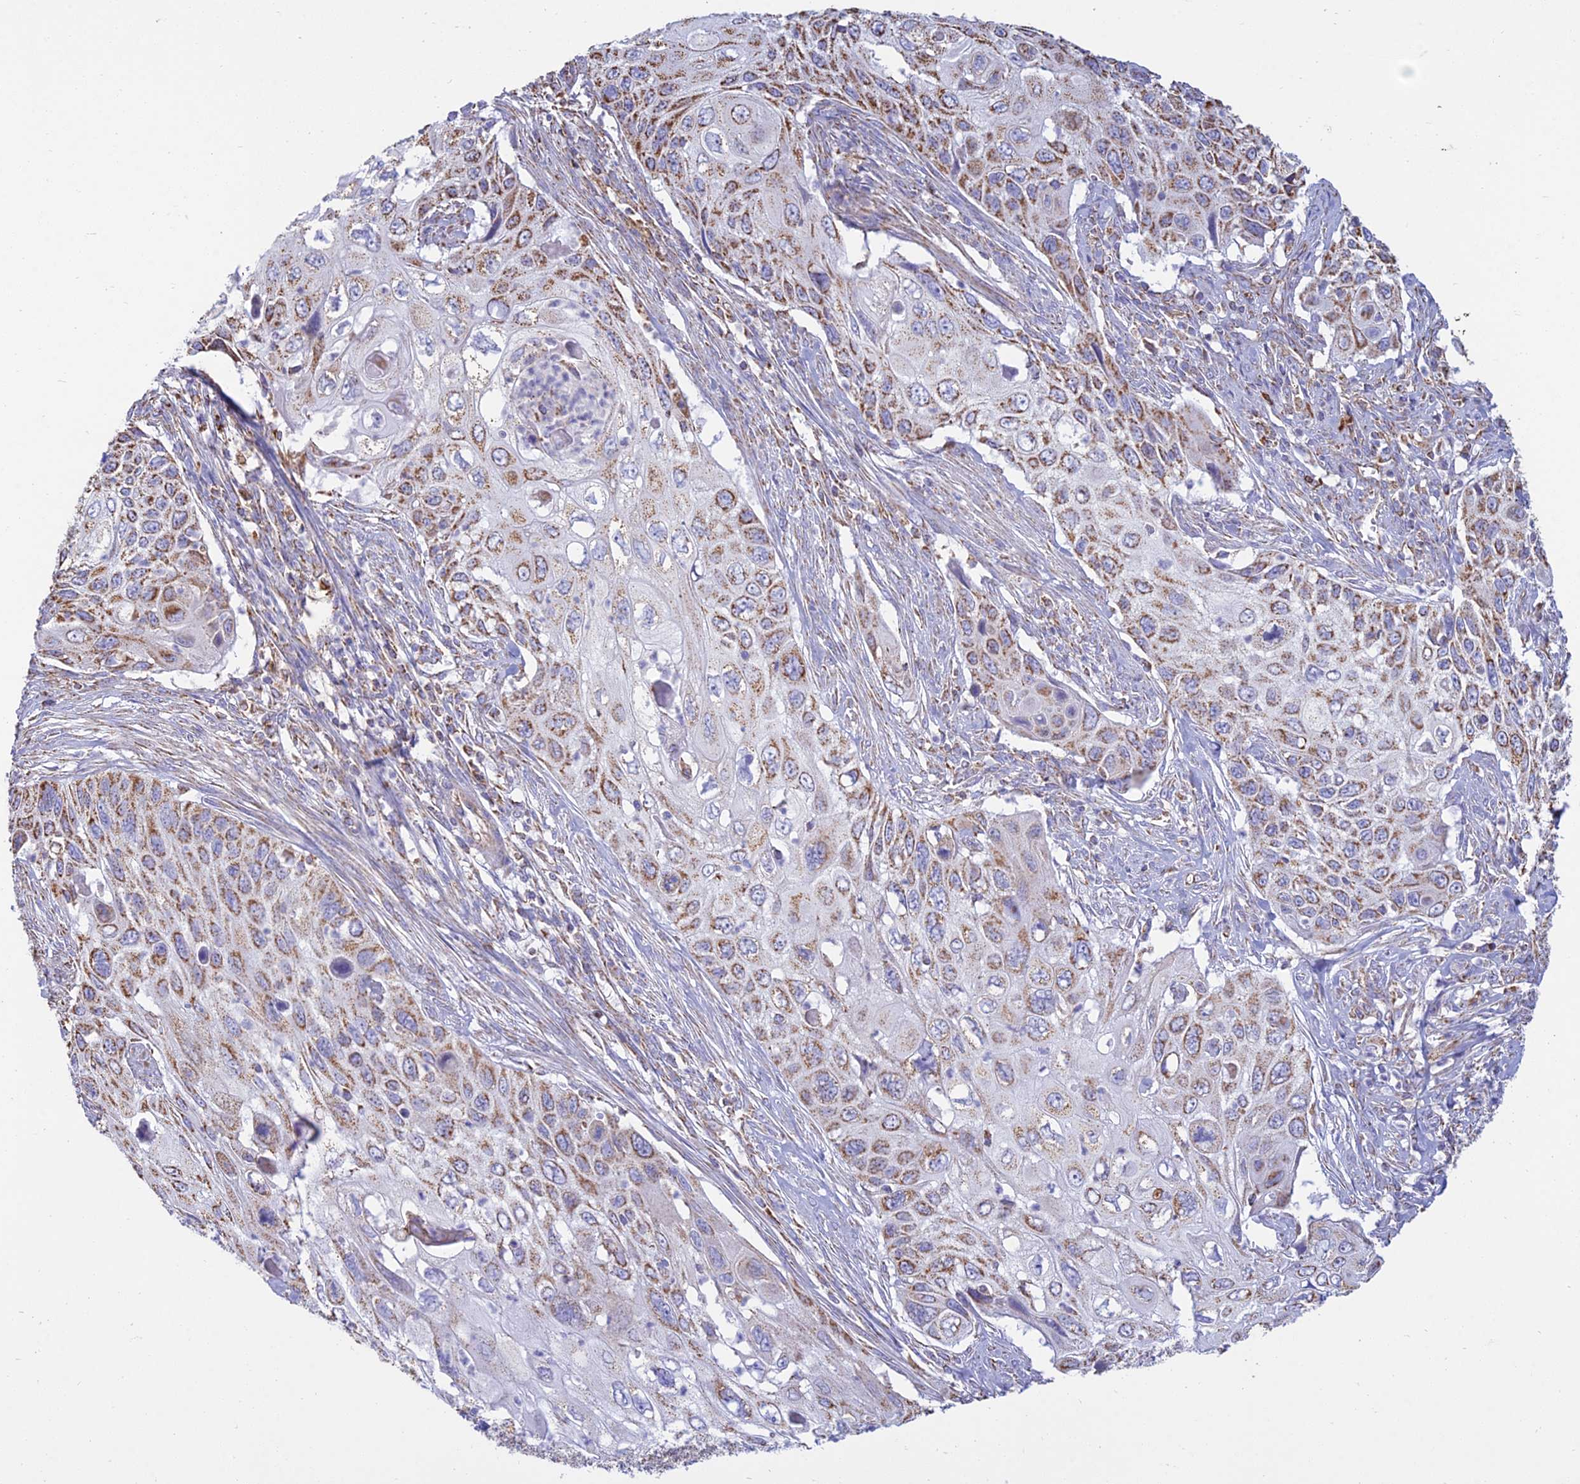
{"staining": {"intensity": "moderate", "quantity": ">75%", "location": "cytoplasmic/membranous"}, "tissue": "cervical cancer", "cell_type": "Tumor cells", "image_type": "cancer", "snomed": [{"axis": "morphology", "description": "Squamous cell carcinoma, NOS"}, {"axis": "topography", "description": "Cervix"}], "caption": "About >75% of tumor cells in human cervical cancer display moderate cytoplasmic/membranous protein staining as visualized by brown immunohistochemical staining.", "gene": "OR2W3", "patient": {"sex": "female", "age": 70}}